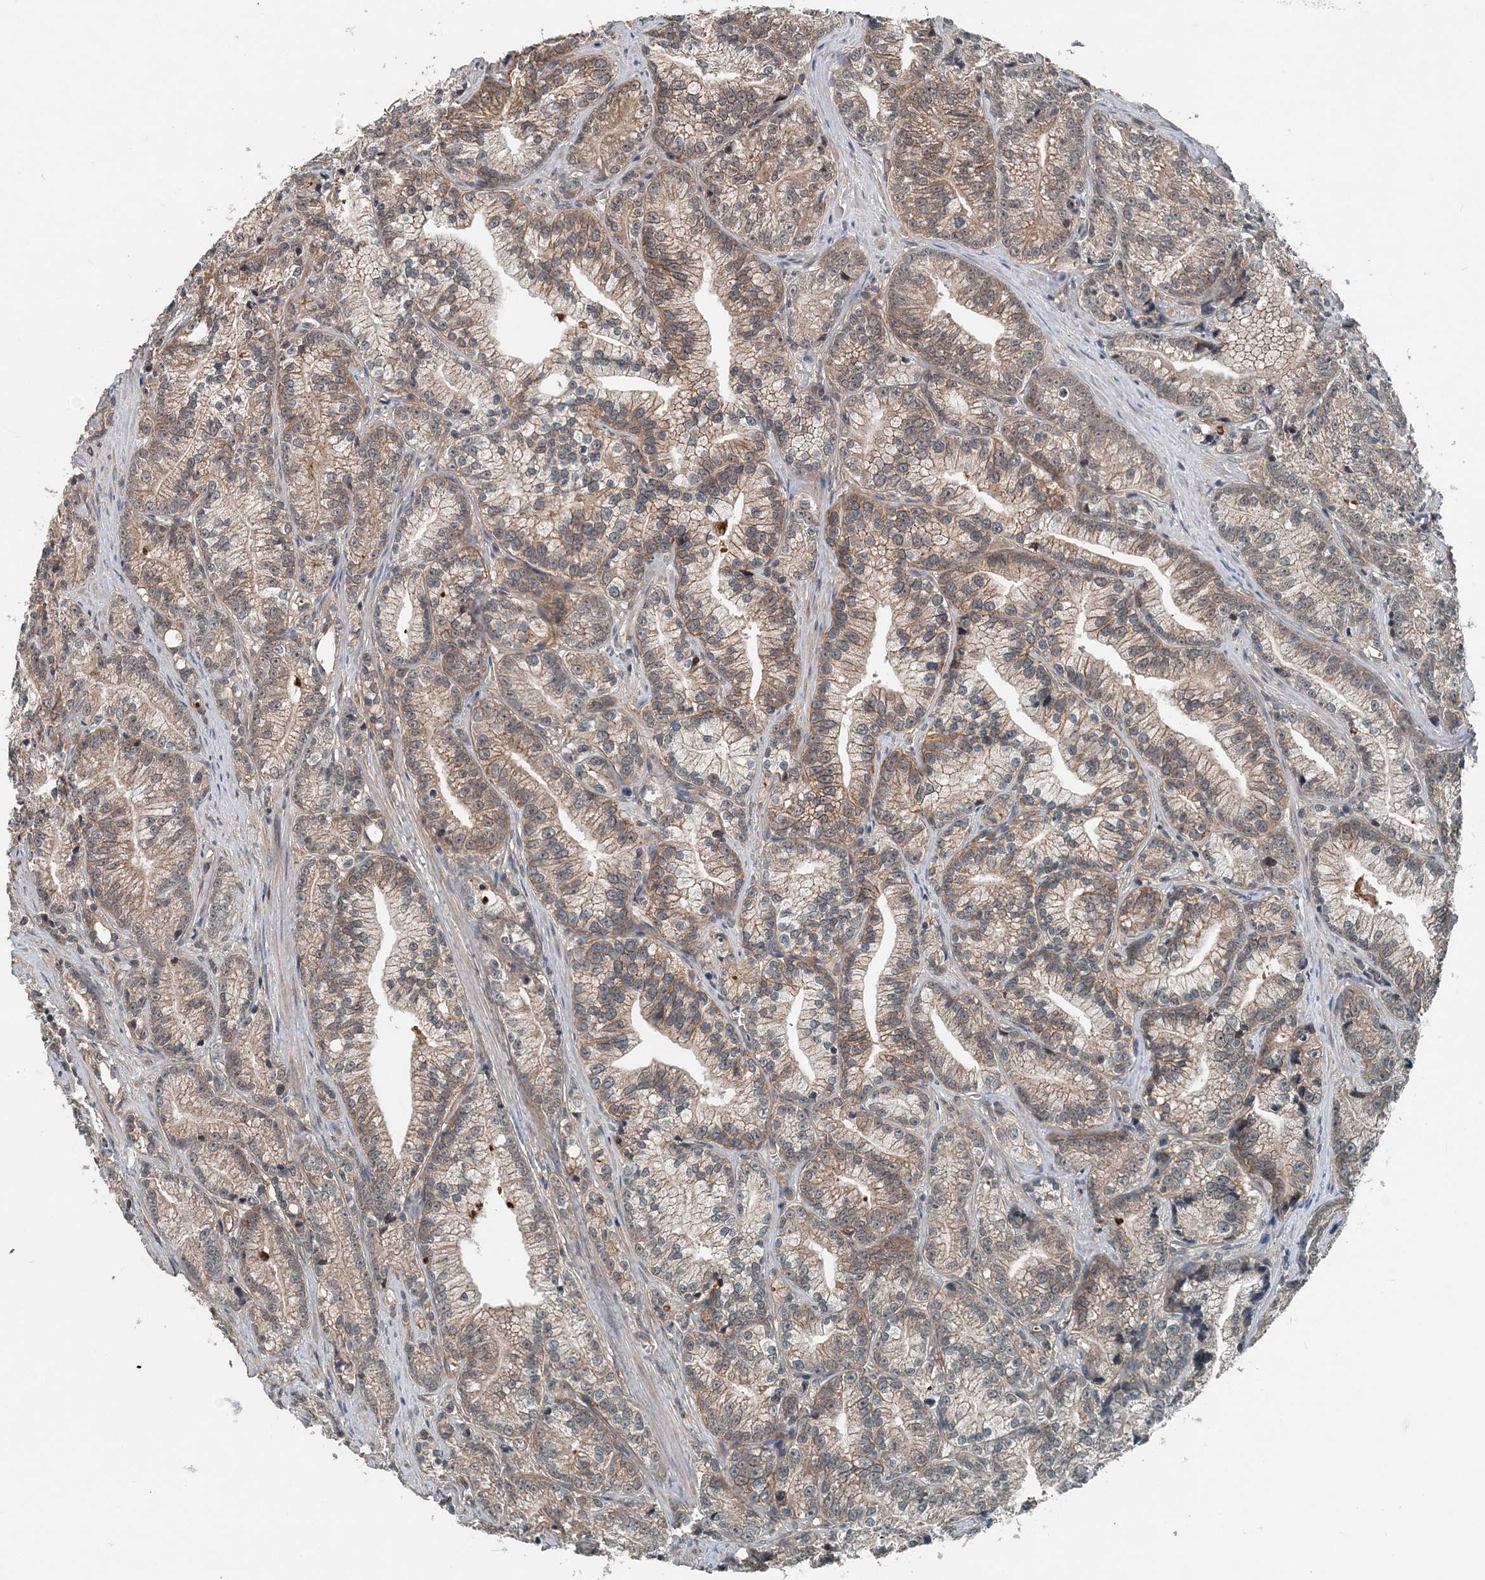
{"staining": {"intensity": "moderate", "quantity": ">75%", "location": "cytoplasmic/membranous"}, "tissue": "prostate cancer", "cell_type": "Tumor cells", "image_type": "cancer", "snomed": [{"axis": "morphology", "description": "Adenocarcinoma, Low grade"}, {"axis": "topography", "description": "Prostate"}], "caption": "Prostate cancer stained for a protein shows moderate cytoplasmic/membranous positivity in tumor cells.", "gene": "SMPD3", "patient": {"sex": "male", "age": 89}}